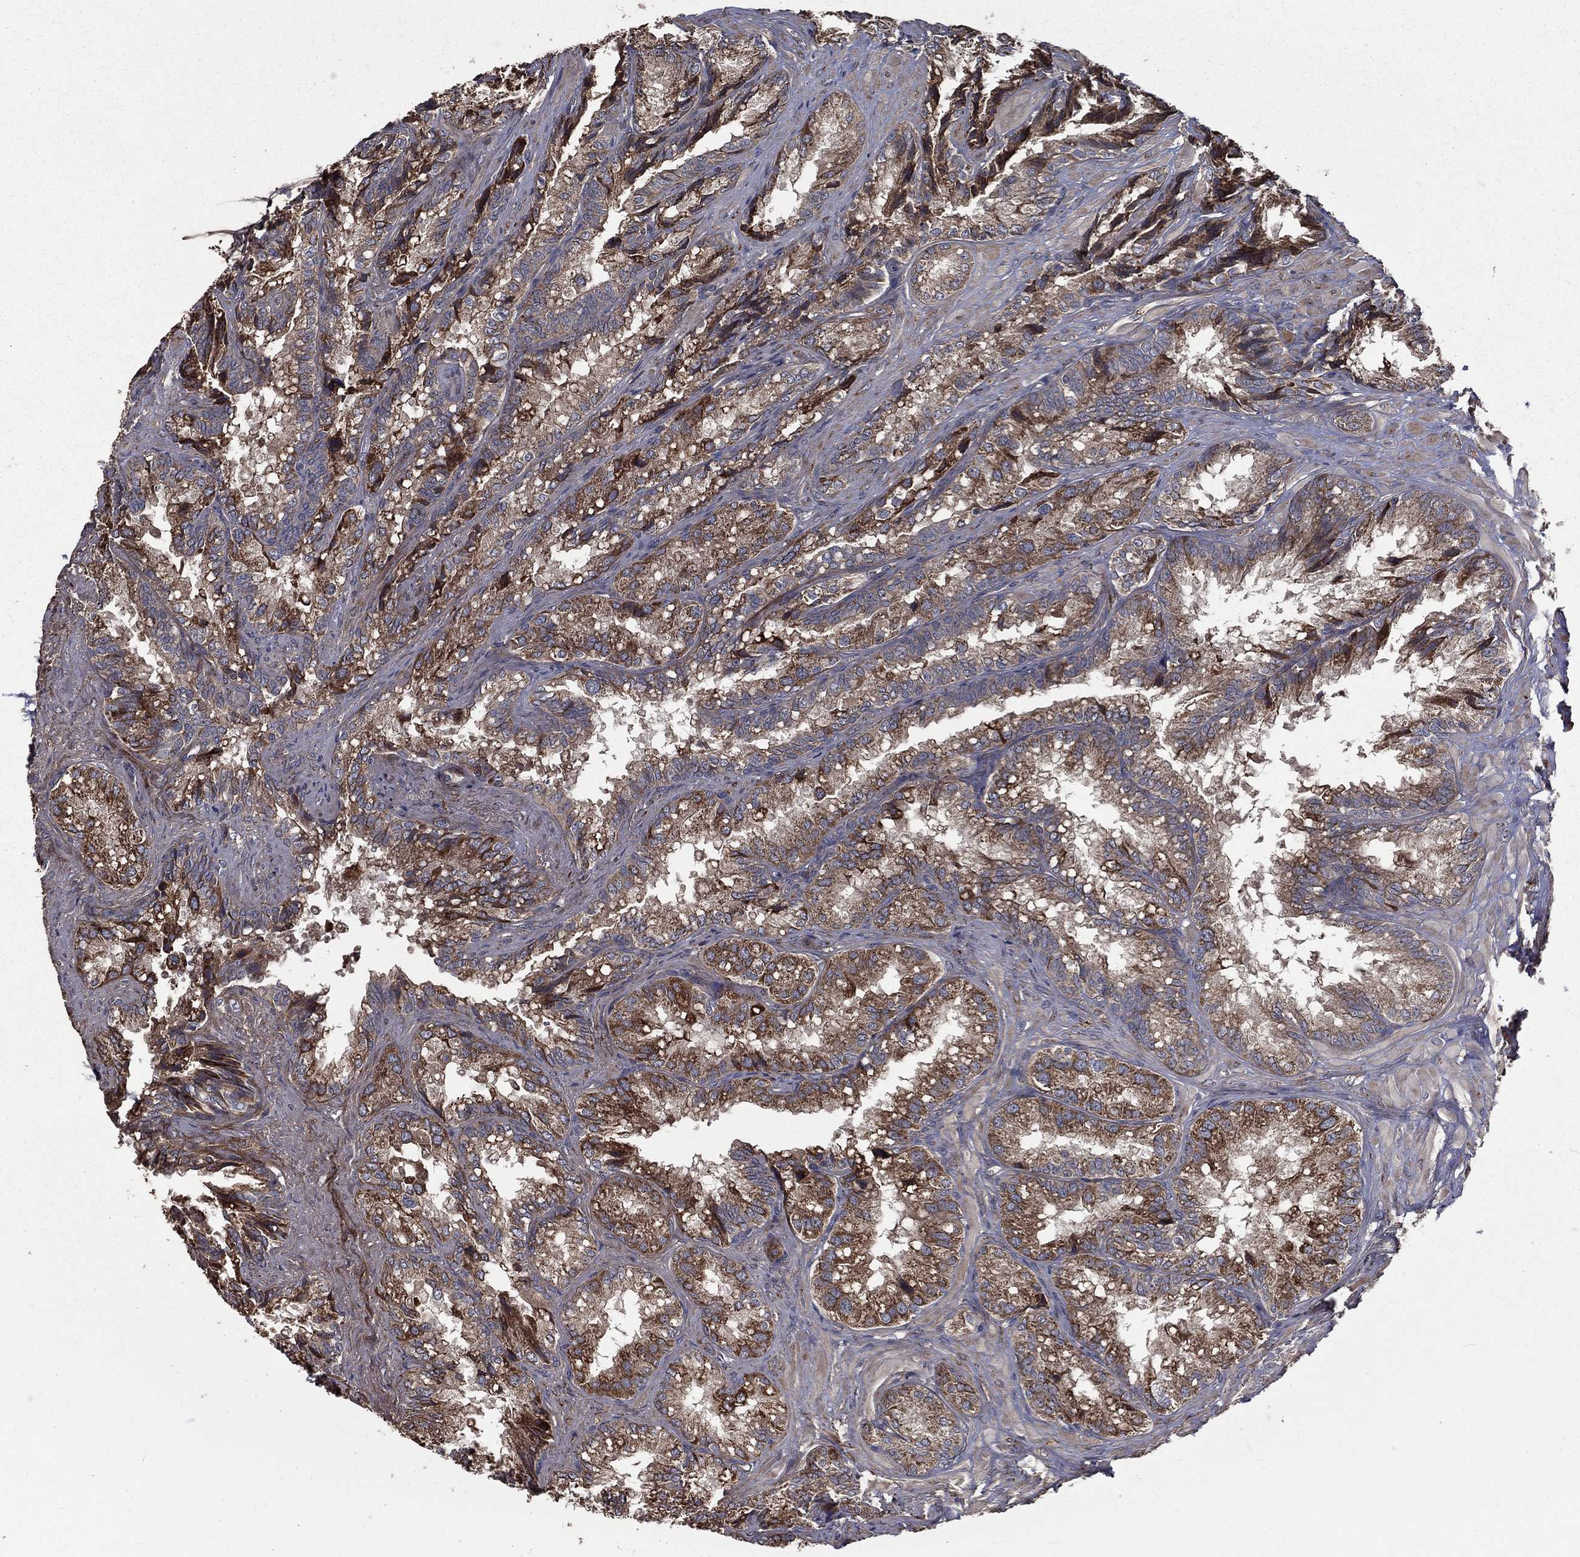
{"staining": {"intensity": "moderate", "quantity": ">75%", "location": "cytoplasmic/membranous"}, "tissue": "seminal vesicle", "cell_type": "Glandular cells", "image_type": "normal", "snomed": [{"axis": "morphology", "description": "Normal tissue, NOS"}, {"axis": "topography", "description": "Seminal veicle"}], "caption": "This is a histology image of IHC staining of benign seminal vesicle, which shows moderate staining in the cytoplasmic/membranous of glandular cells.", "gene": "OLFML1", "patient": {"sex": "male", "age": 68}}